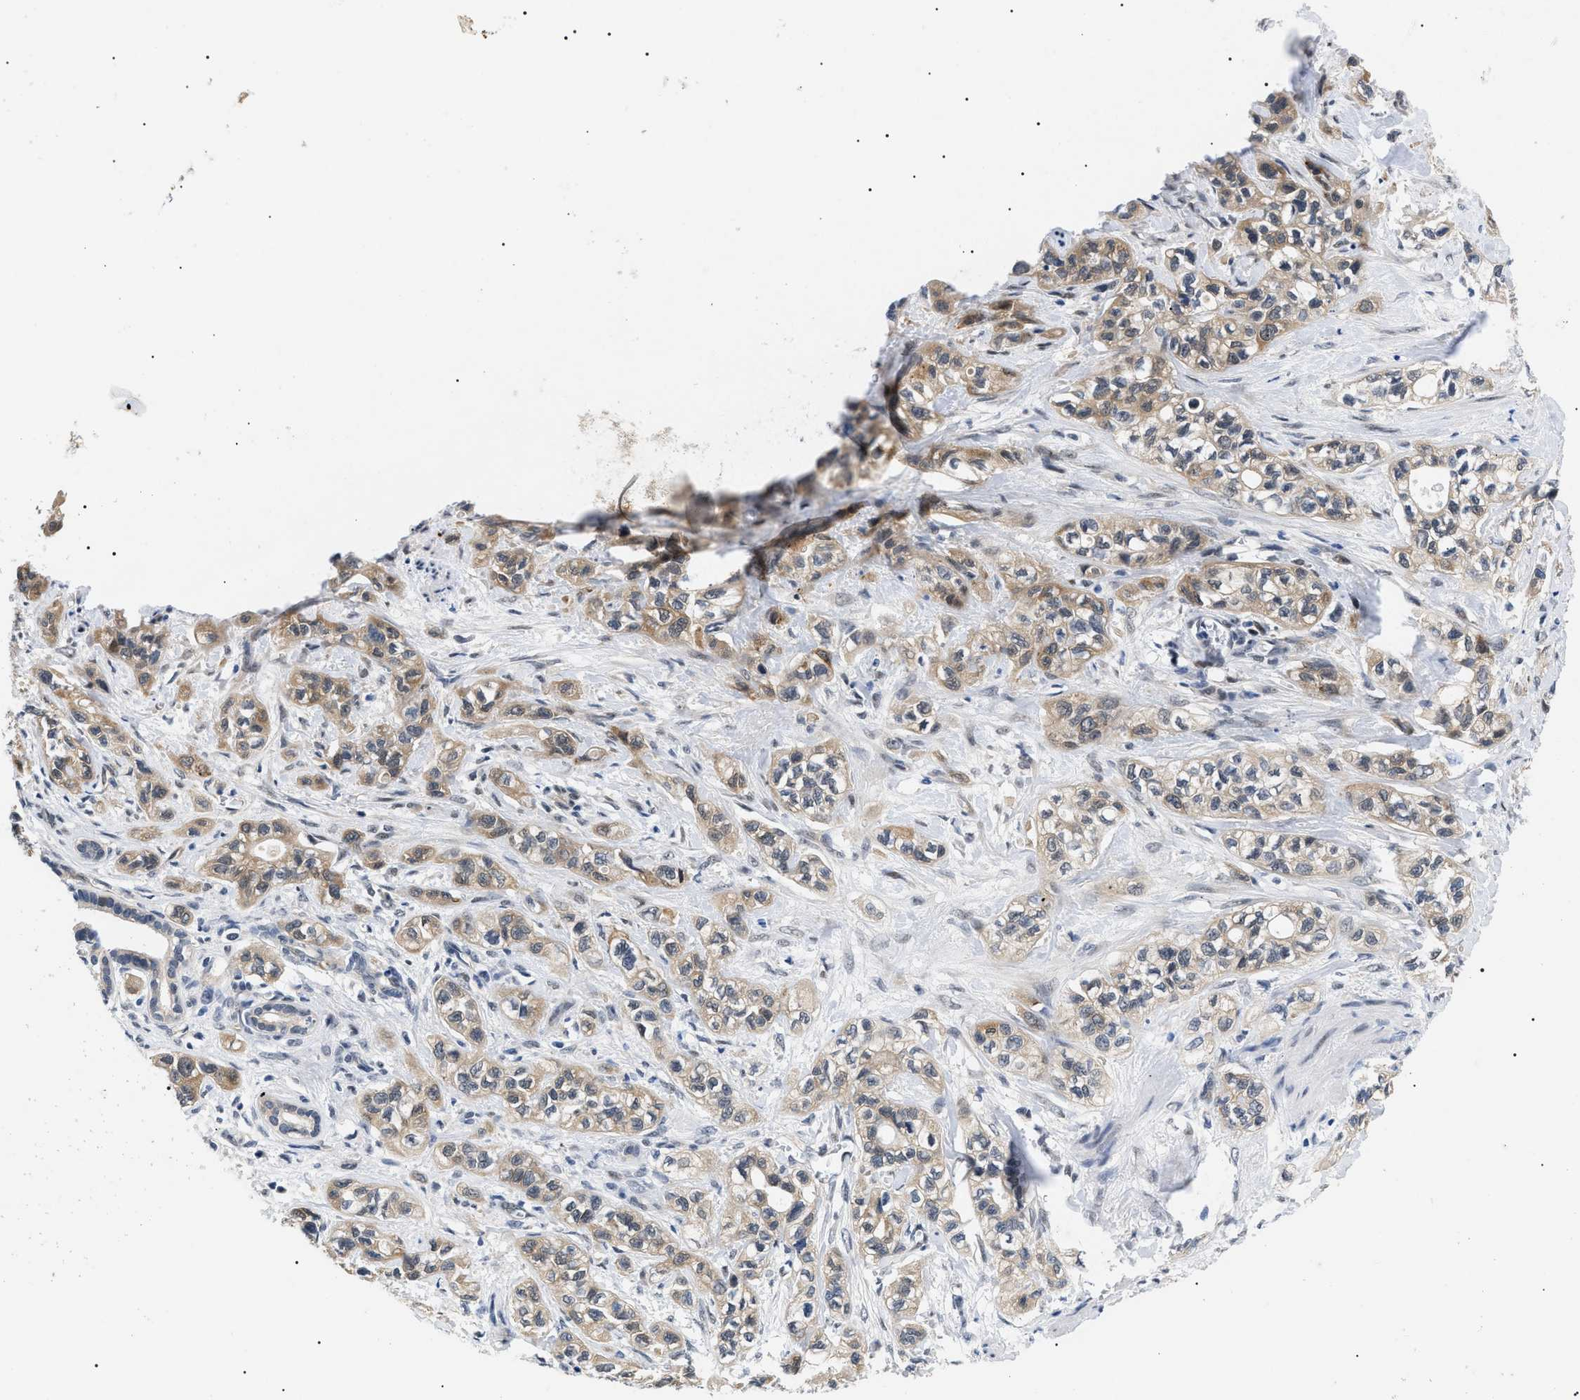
{"staining": {"intensity": "moderate", "quantity": ">75%", "location": "cytoplasmic/membranous,nuclear"}, "tissue": "pancreatic cancer", "cell_type": "Tumor cells", "image_type": "cancer", "snomed": [{"axis": "morphology", "description": "Adenocarcinoma, NOS"}, {"axis": "topography", "description": "Pancreas"}], "caption": "Tumor cells display moderate cytoplasmic/membranous and nuclear staining in about >75% of cells in pancreatic cancer. (DAB (3,3'-diaminobenzidine) = brown stain, brightfield microscopy at high magnification).", "gene": "GARRE1", "patient": {"sex": "male", "age": 74}}